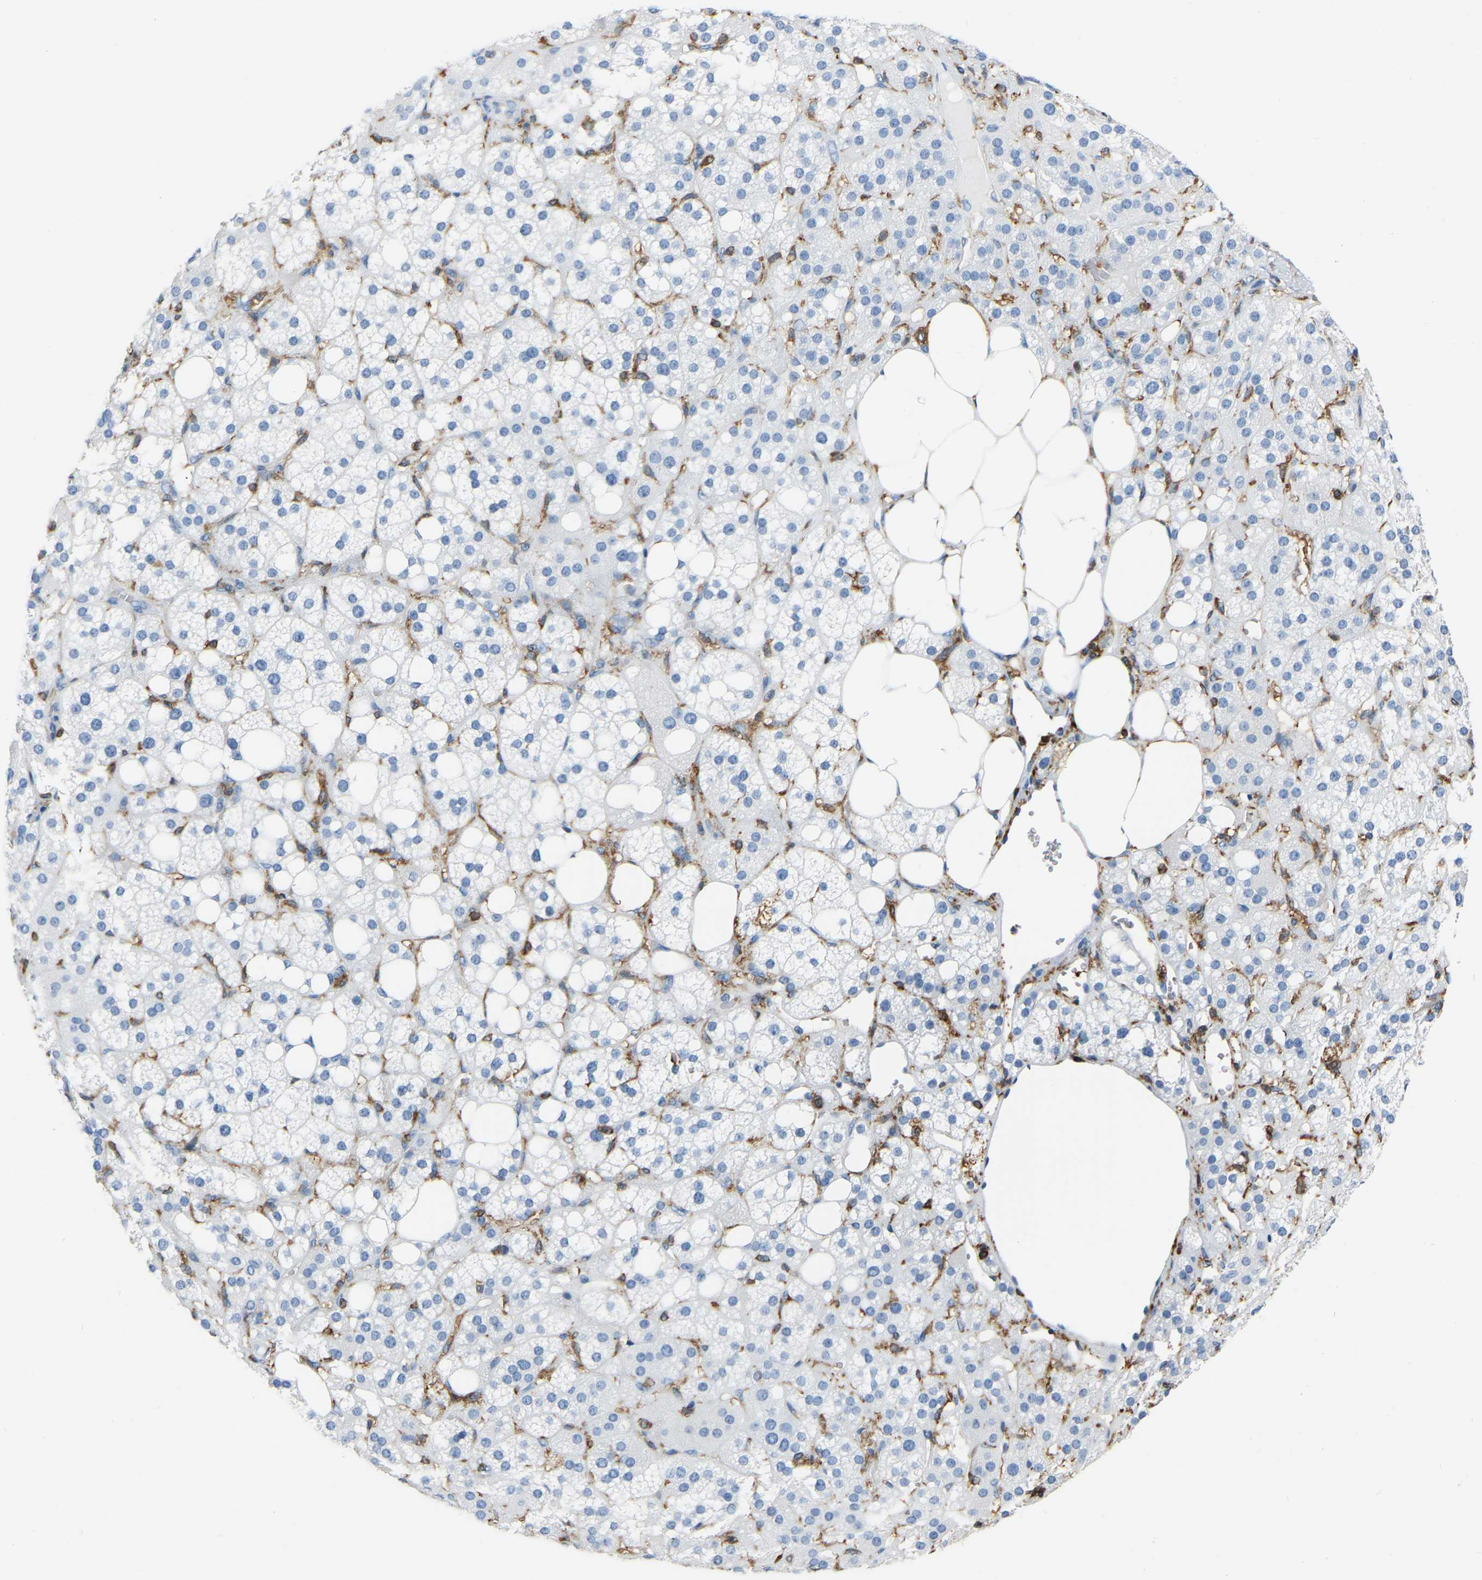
{"staining": {"intensity": "negative", "quantity": "none", "location": "none"}, "tissue": "adrenal gland", "cell_type": "Glandular cells", "image_type": "normal", "snomed": [{"axis": "morphology", "description": "Normal tissue, NOS"}, {"axis": "topography", "description": "Adrenal gland"}], "caption": "The immunohistochemistry photomicrograph has no significant expression in glandular cells of adrenal gland. Nuclei are stained in blue.", "gene": "ARHGAP45", "patient": {"sex": "female", "age": 59}}